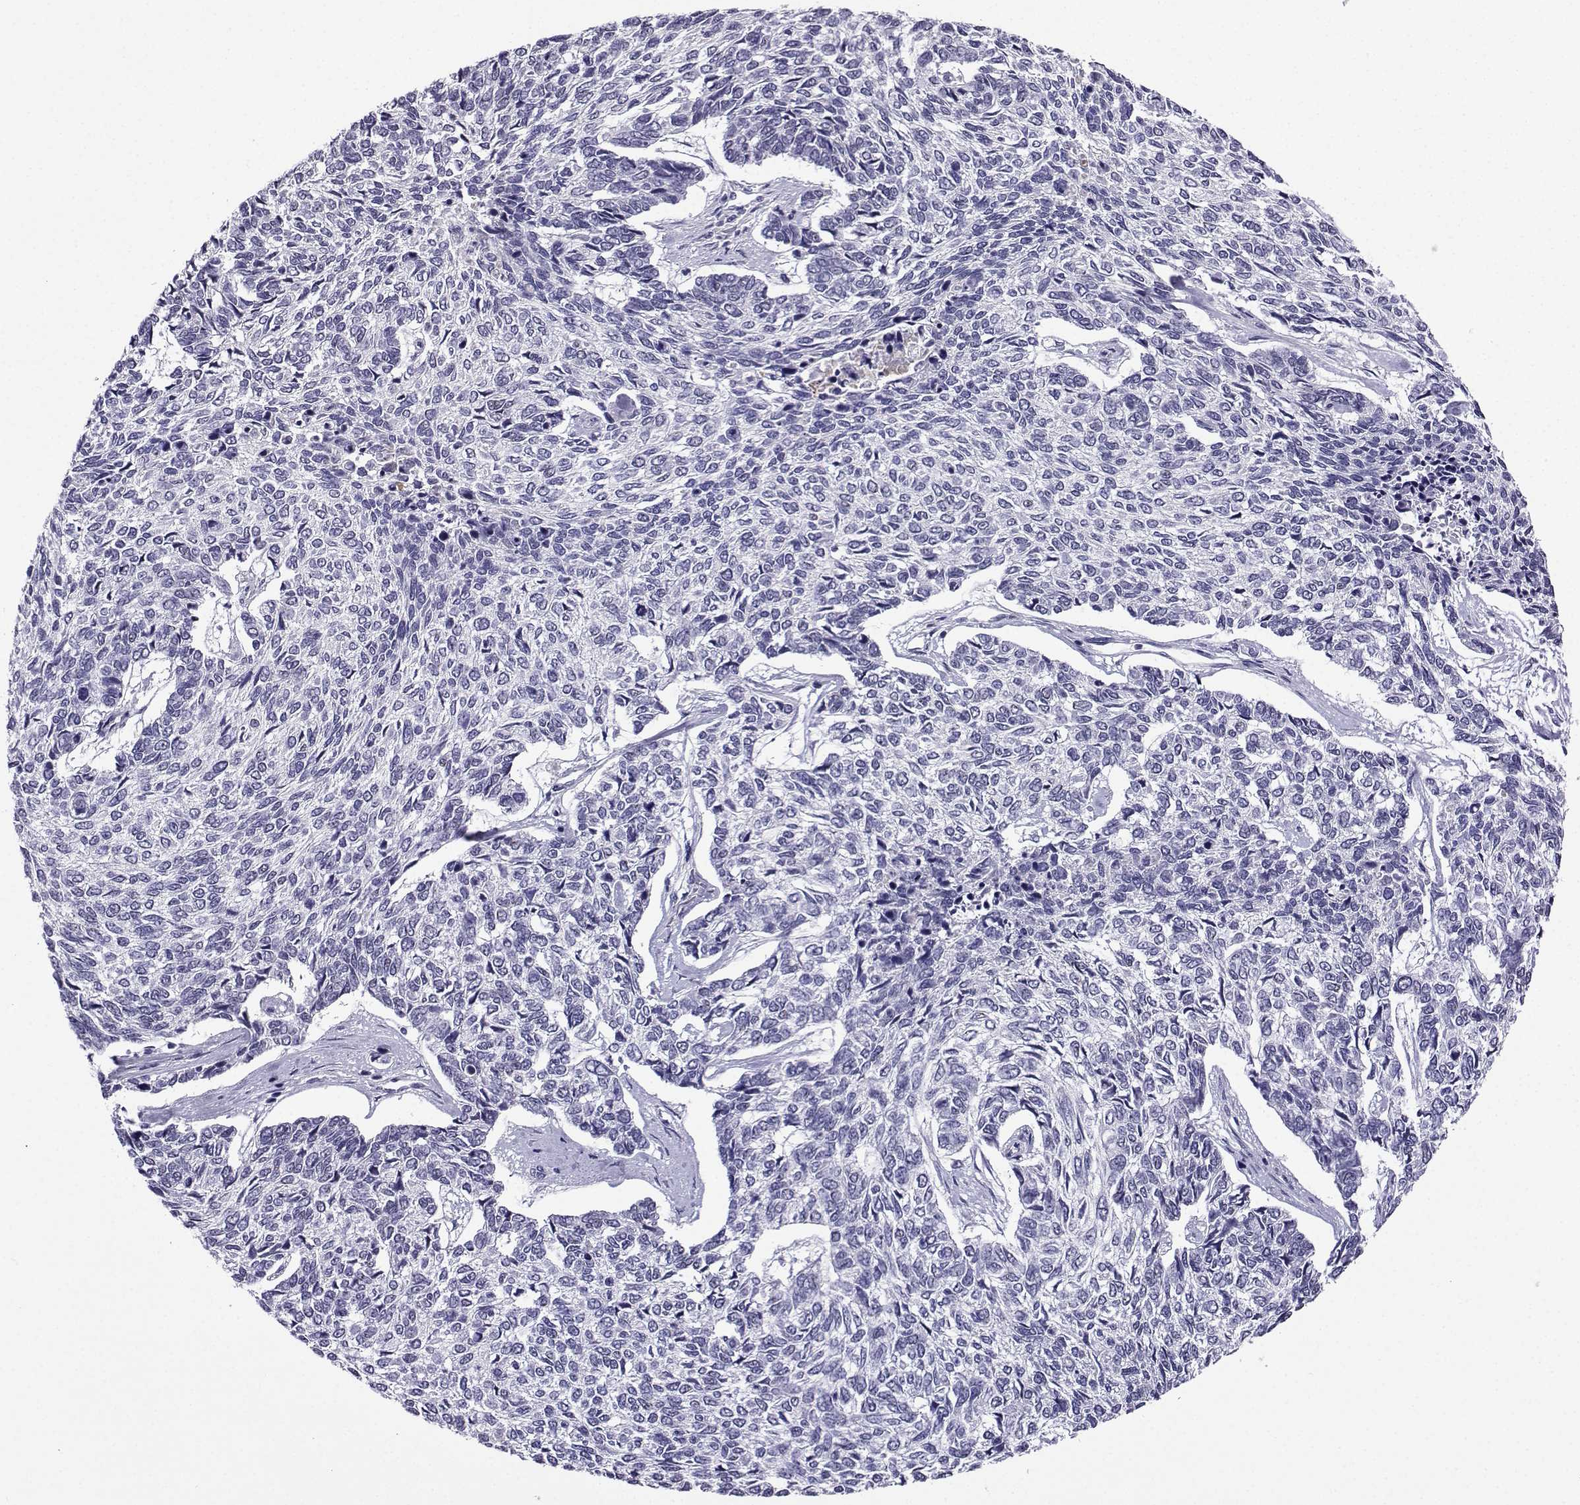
{"staining": {"intensity": "negative", "quantity": "none", "location": "none"}, "tissue": "skin cancer", "cell_type": "Tumor cells", "image_type": "cancer", "snomed": [{"axis": "morphology", "description": "Basal cell carcinoma"}, {"axis": "topography", "description": "Skin"}], "caption": "Tumor cells are negative for brown protein staining in basal cell carcinoma (skin).", "gene": "LRFN2", "patient": {"sex": "female", "age": 65}}